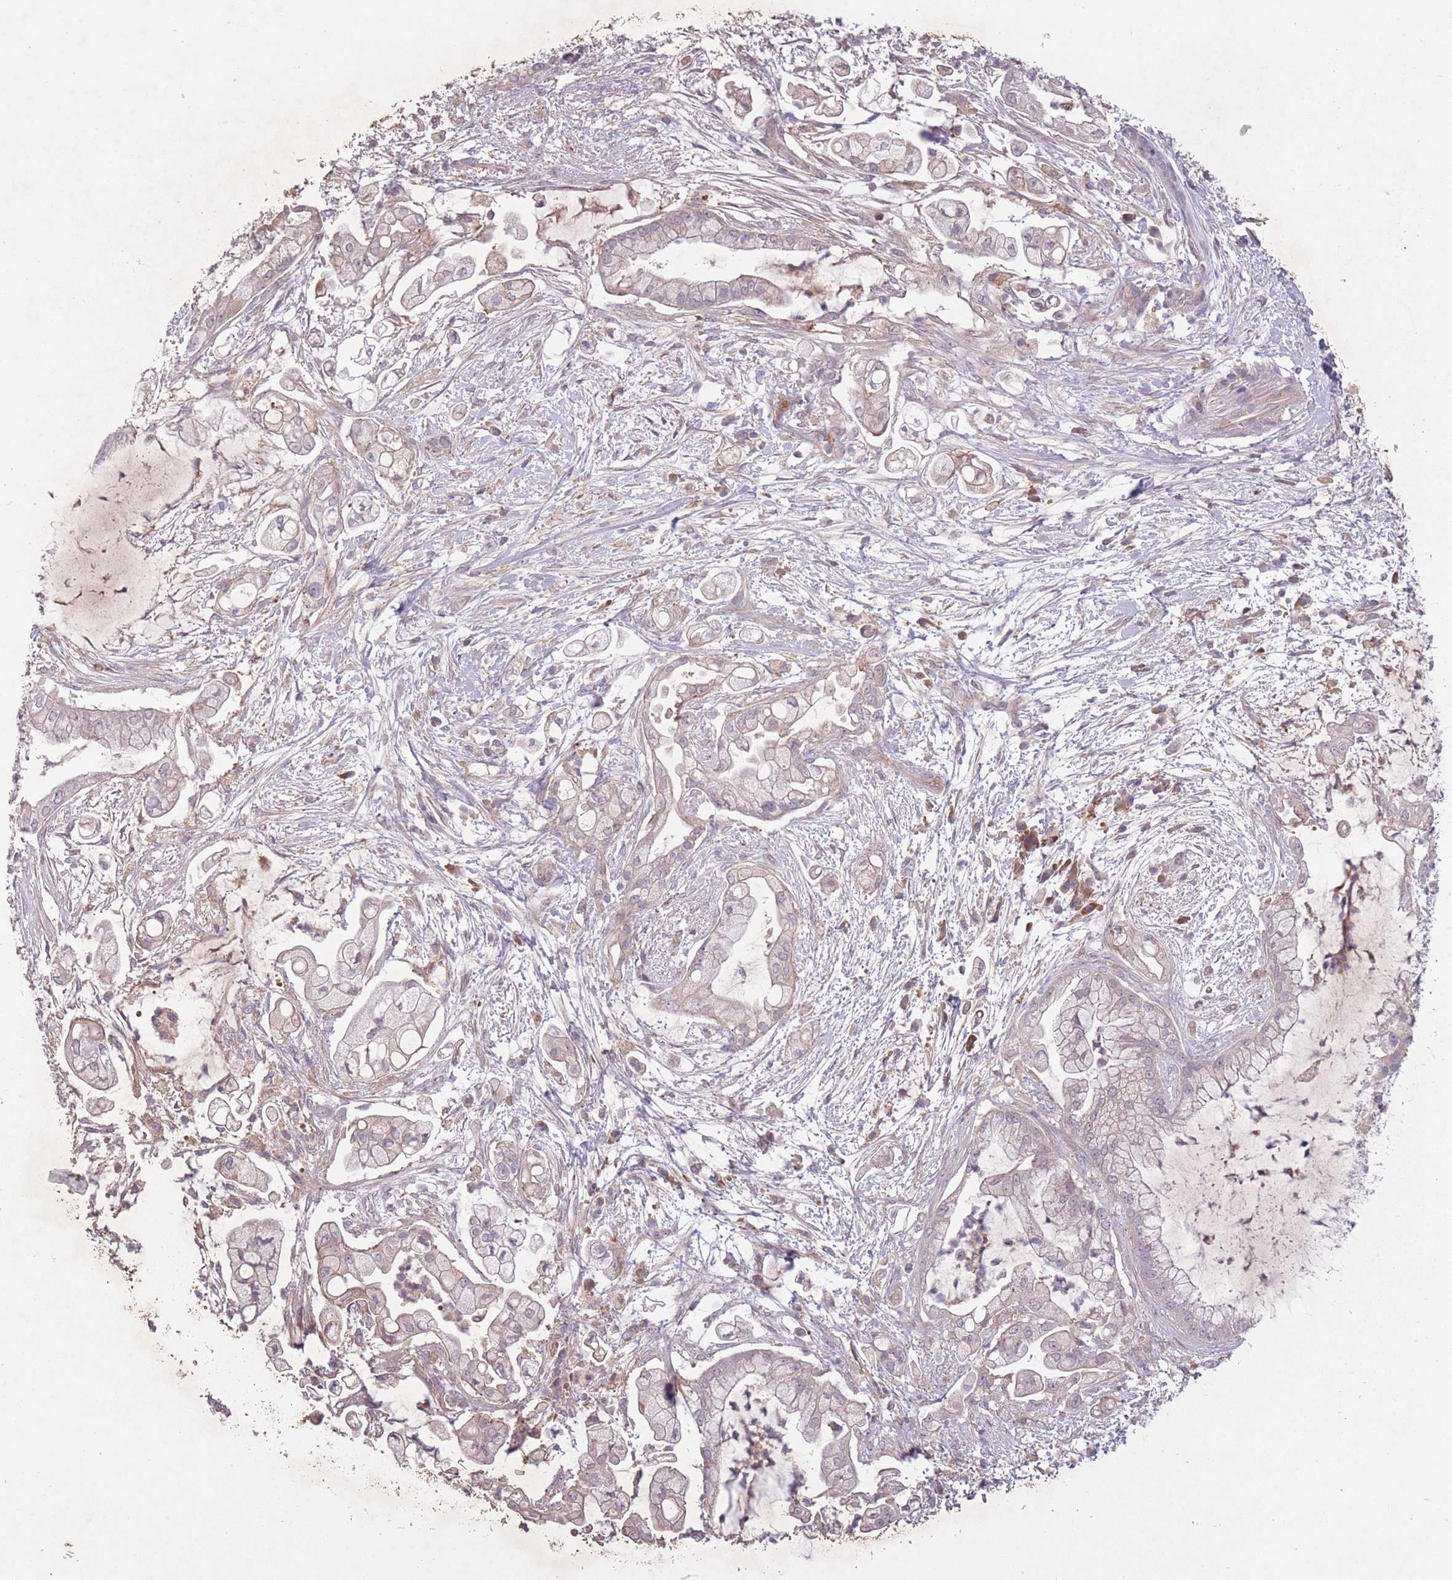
{"staining": {"intensity": "negative", "quantity": "none", "location": "none"}, "tissue": "pancreatic cancer", "cell_type": "Tumor cells", "image_type": "cancer", "snomed": [{"axis": "morphology", "description": "Adenocarcinoma, NOS"}, {"axis": "topography", "description": "Pancreas"}], "caption": "Immunohistochemistry (IHC) of pancreatic adenocarcinoma displays no expression in tumor cells.", "gene": "OR2V2", "patient": {"sex": "female", "age": 69}}